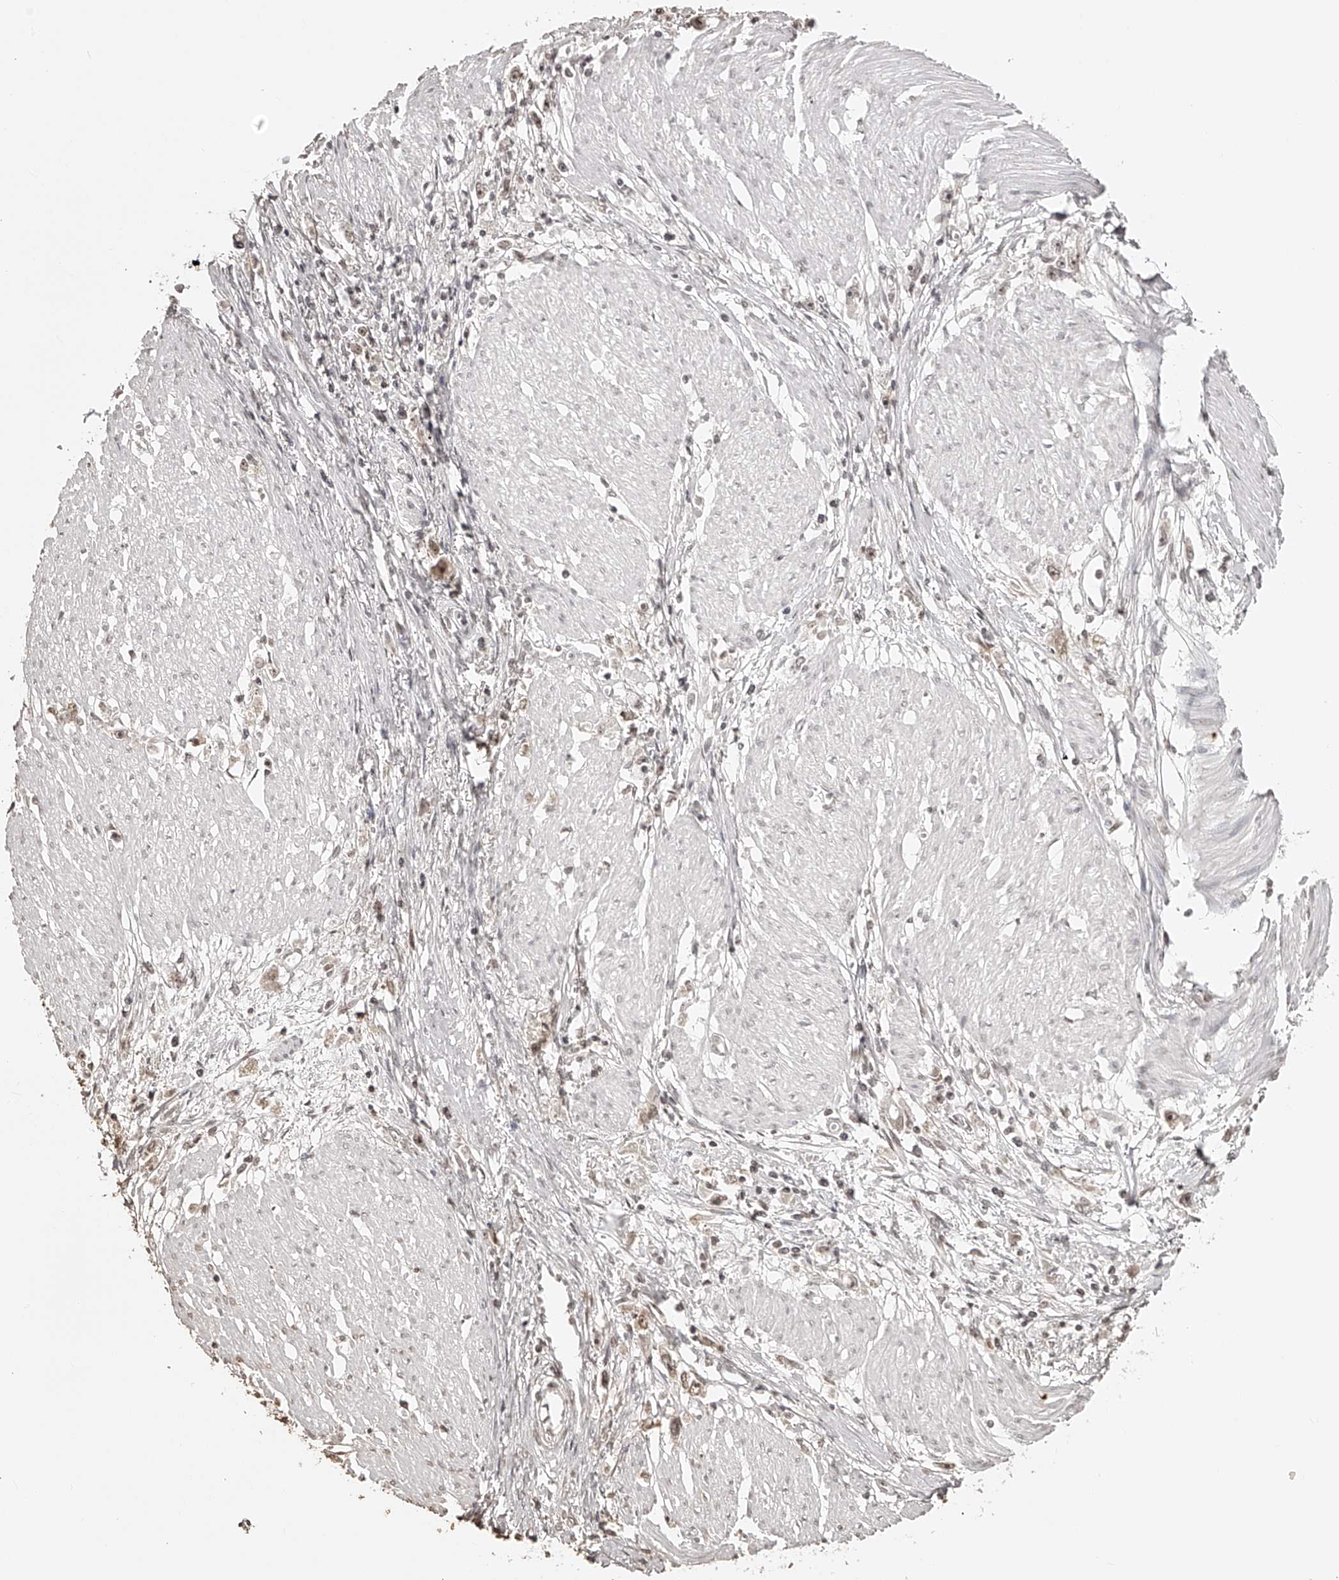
{"staining": {"intensity": "weak", "quantity": ">75%", "location": "nuclear"}, "tissue": "stomach cancer", "cell_type": "Tumor cells", "image_type": "cancer", "snomed": [{"axis": "morphology", "description": "Adenocarcinoma, NOS"}, {"axis": "topography", "description": "Stomach"}], "caption": "Adenocarcinoma (stomach) was stained to show a protein in brown. There is low levels of weak nuclear staining in approximately >75% of tumor cells. (DAB = brown stain, brightfield microscopy at high magnification).", "gene": "ZNF503", "patient": {"sex": "female", "age": 59}}